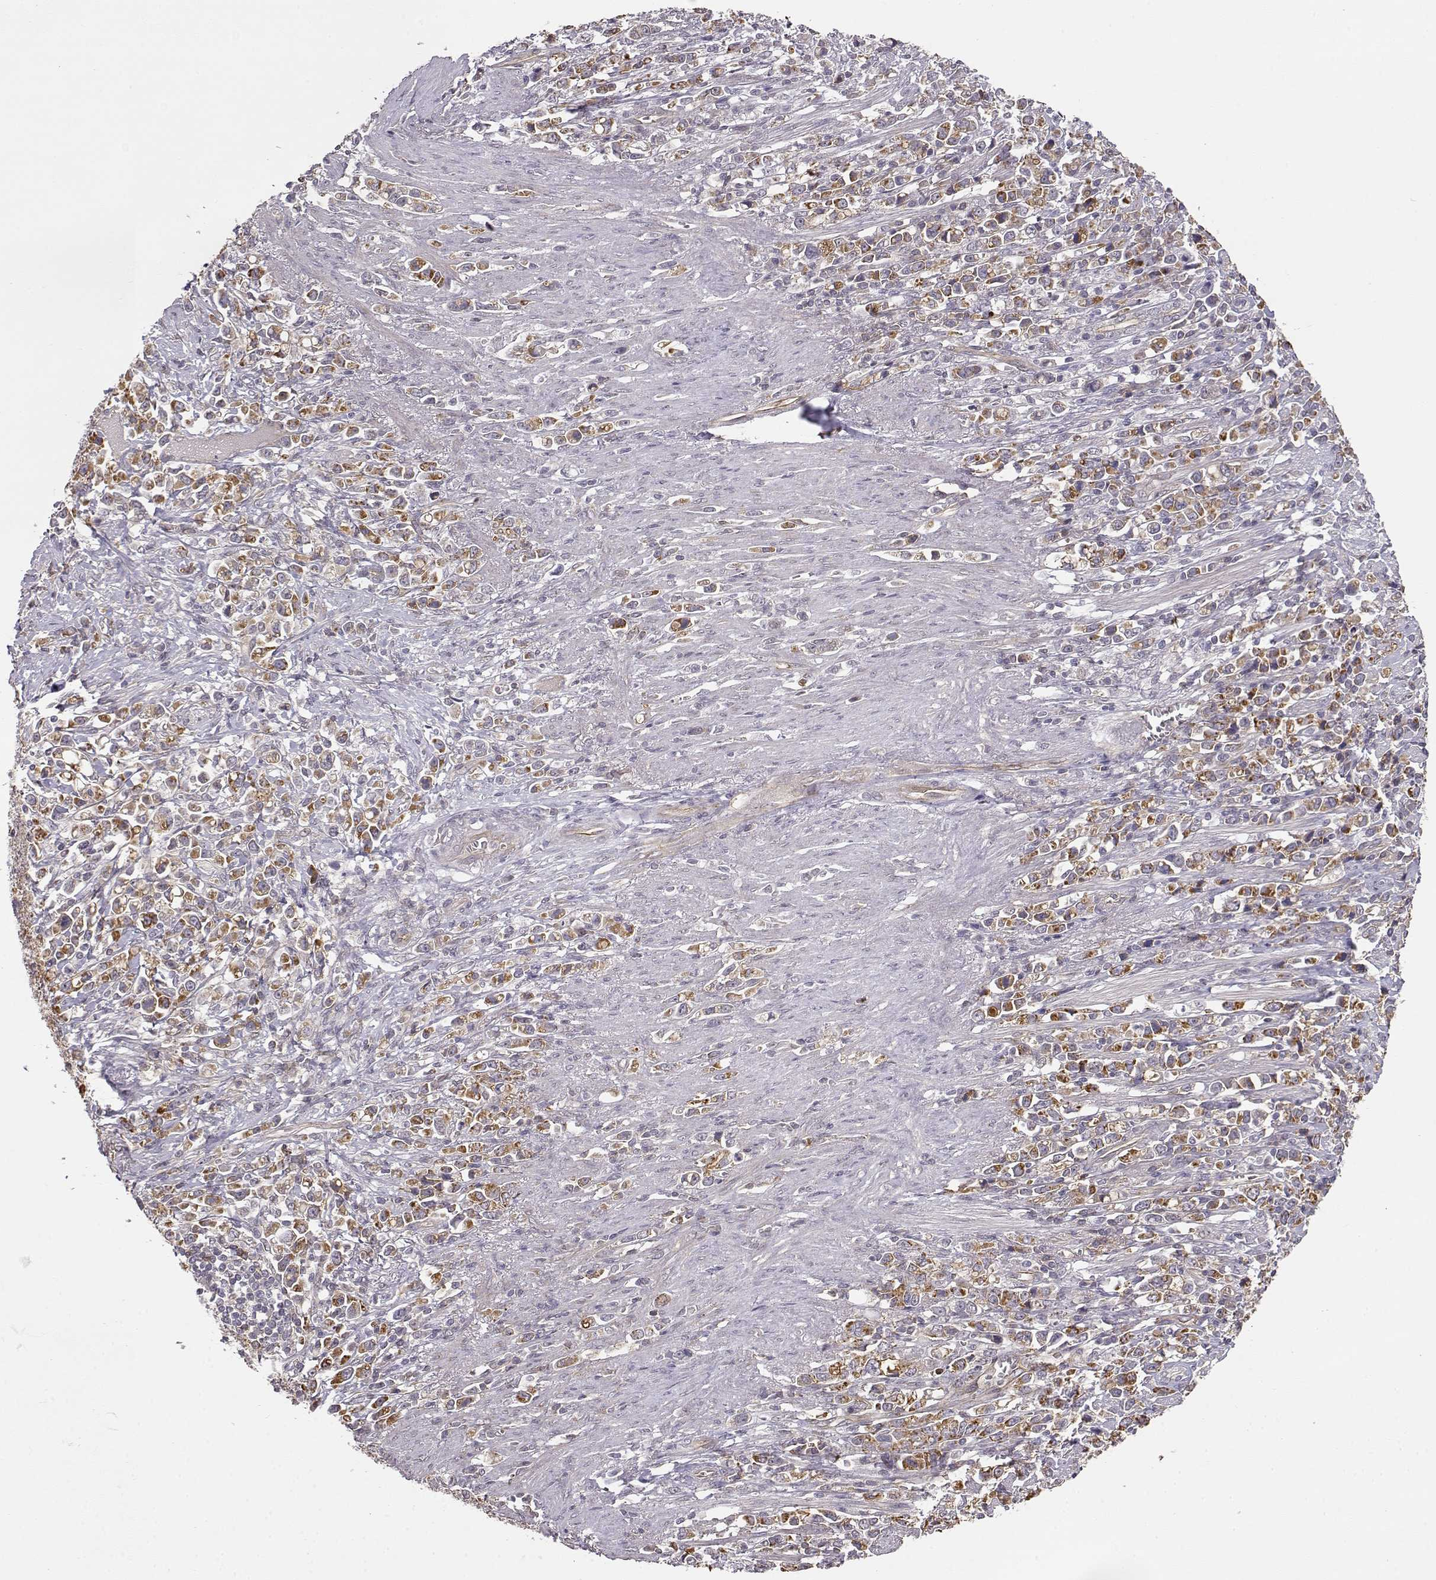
{"staining": {"intensity": "moderate", "quantity": "25%-75%", "location": "cytoplasmic/membranous"}, "tissue": "stomach cancer", "cell_type": "Tumor cells", "image_type": "cancer", "snomed": [{"axis": "morphology", "description": "Adenocarcinoma, NOS"}, {"axis": "topography", "description": "Stomach"}], "caption": "Human stomach adenocarcinoma stained with a protein marker exhibits moderate staining in tumor cells.", "gene": "IFITM1", "patient": {"sex": "male", "age": 63}}